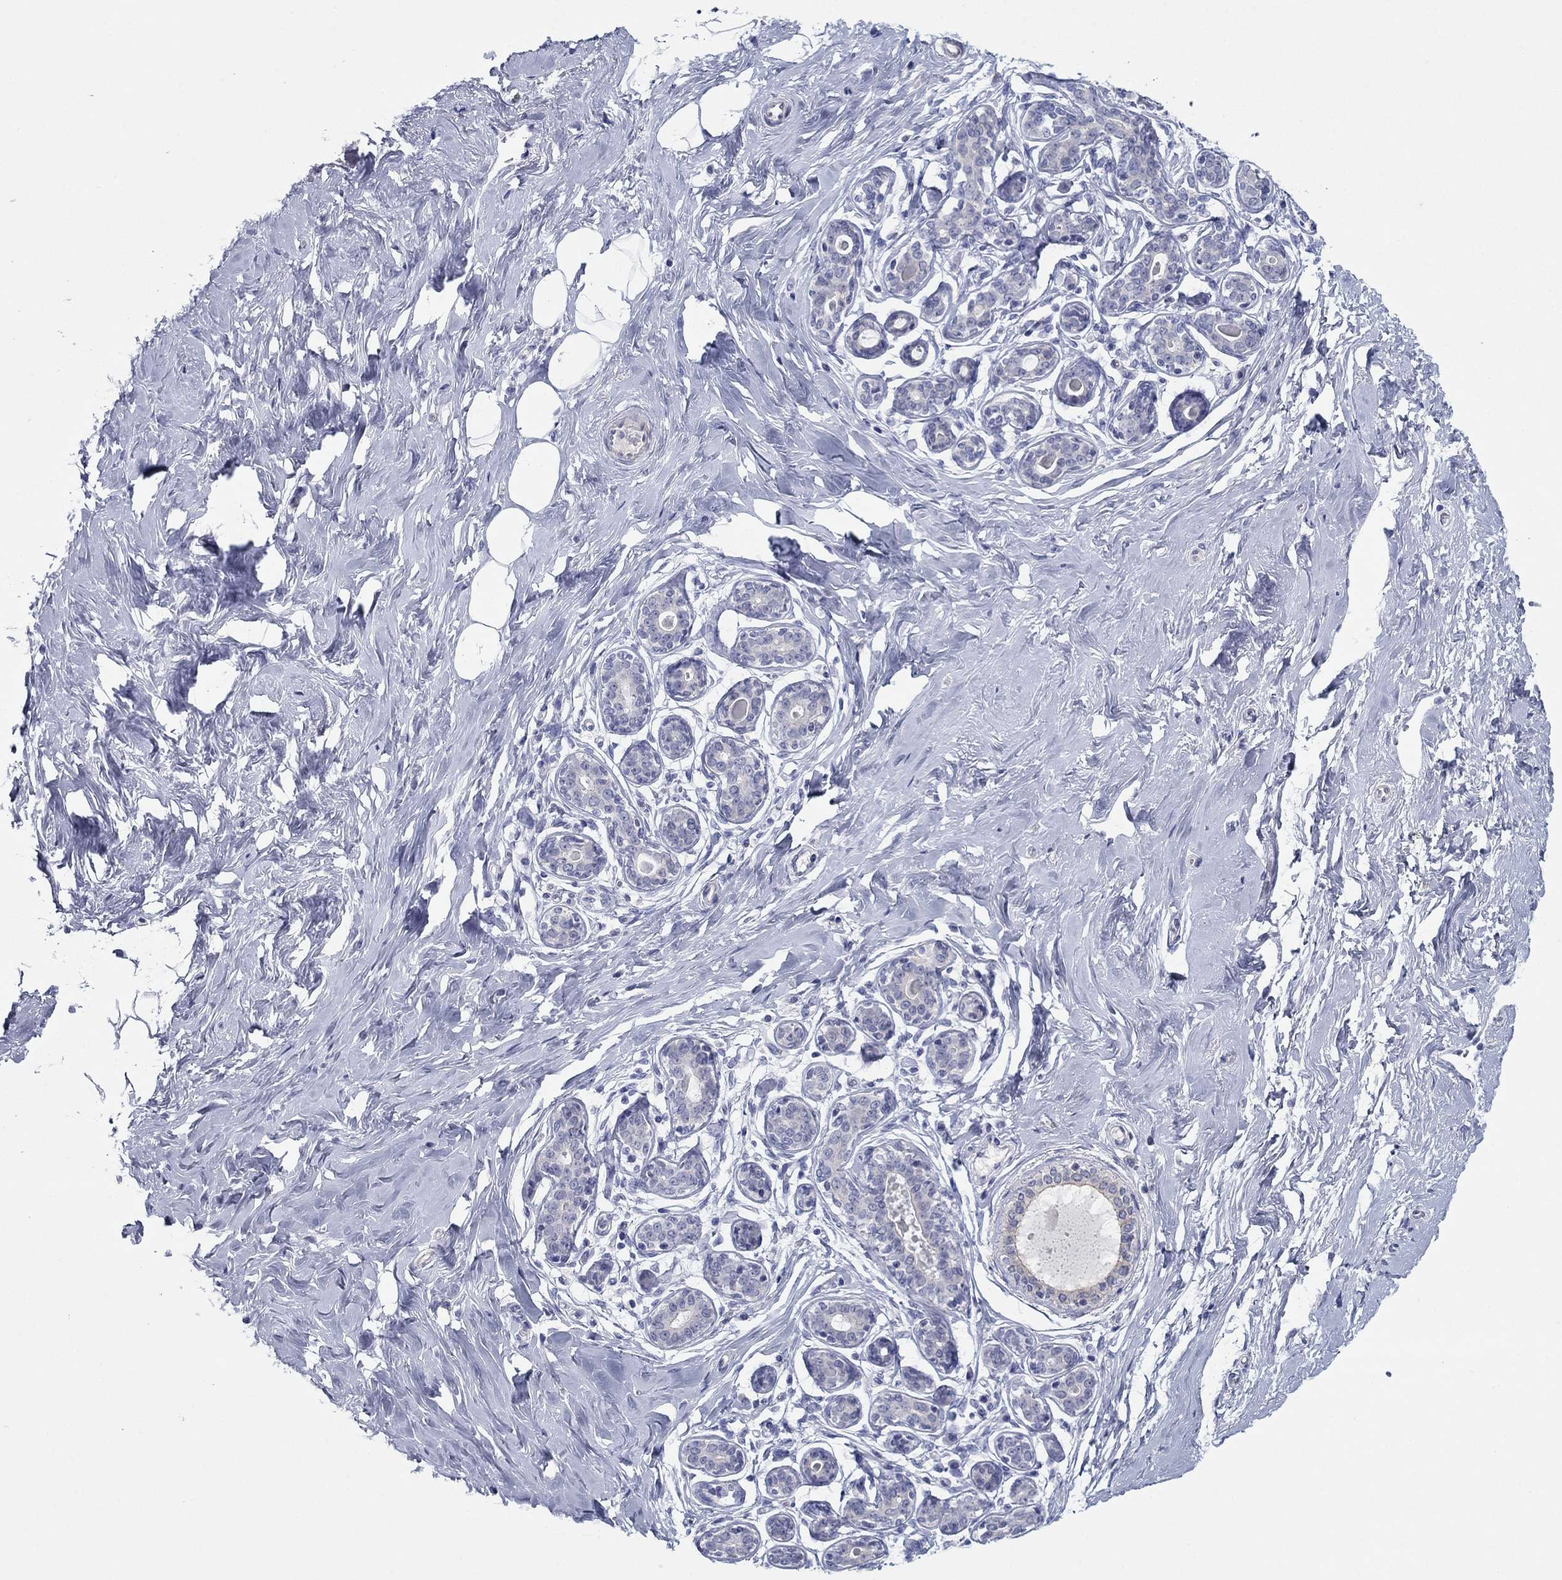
{"staining": {"intensity": "negative", "quantity": "none", "location": "none"}, "tissue": "breast", "cell_type": "Adipocytes", "image_type": "normal", "snomed": [{"axis": "morphology", "description": "Normal tissue, NOS"}, {"axis": "topography", "description": "Skin"}, {"axis": "topography", "description": "Breast"}], "caption": "This is an IHC histopathology image of normal breast. There is no positivity in adipocytes.", "gene": "PLS1", "patient": {"sex": "female", "age": 43}}